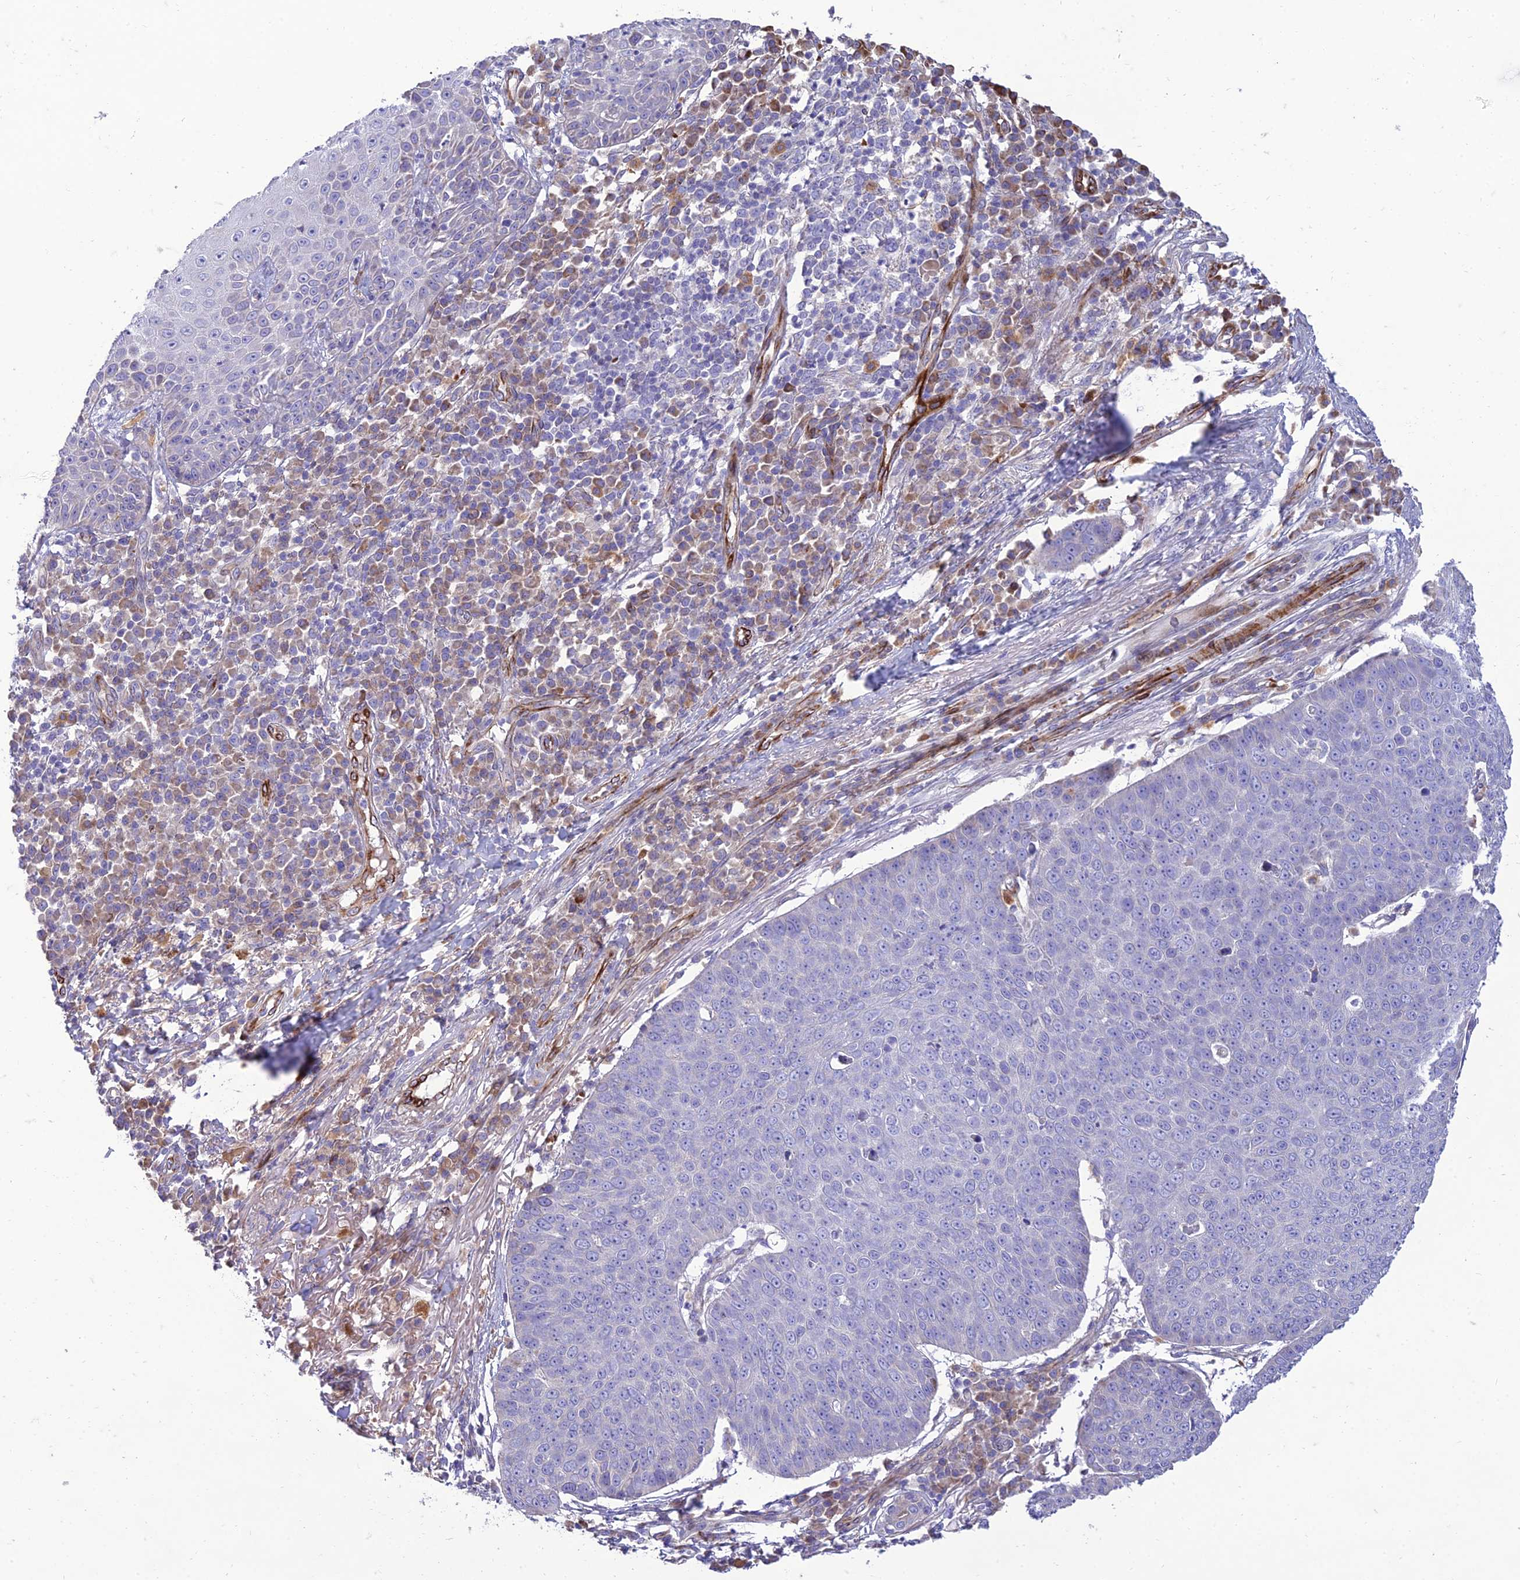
{"staining": {"intensity": "negative", "quantity": "none", "location": "none"}, "tissue": "skin cancer", "cell_type": "Tumor cells", "image_type": "cancer", "snomed": [{"axis": "morphology", "description": "Squamous cell carcinoma, NOS"}, {"axis": "topography", "description": "Skin"}], "caption": "An image of human skin cancer (squamous cell carcinoma) is negative for staining in tumor cells.", "gene": "SEL1L3", "patient": {"sex": "male", "age": 71}}